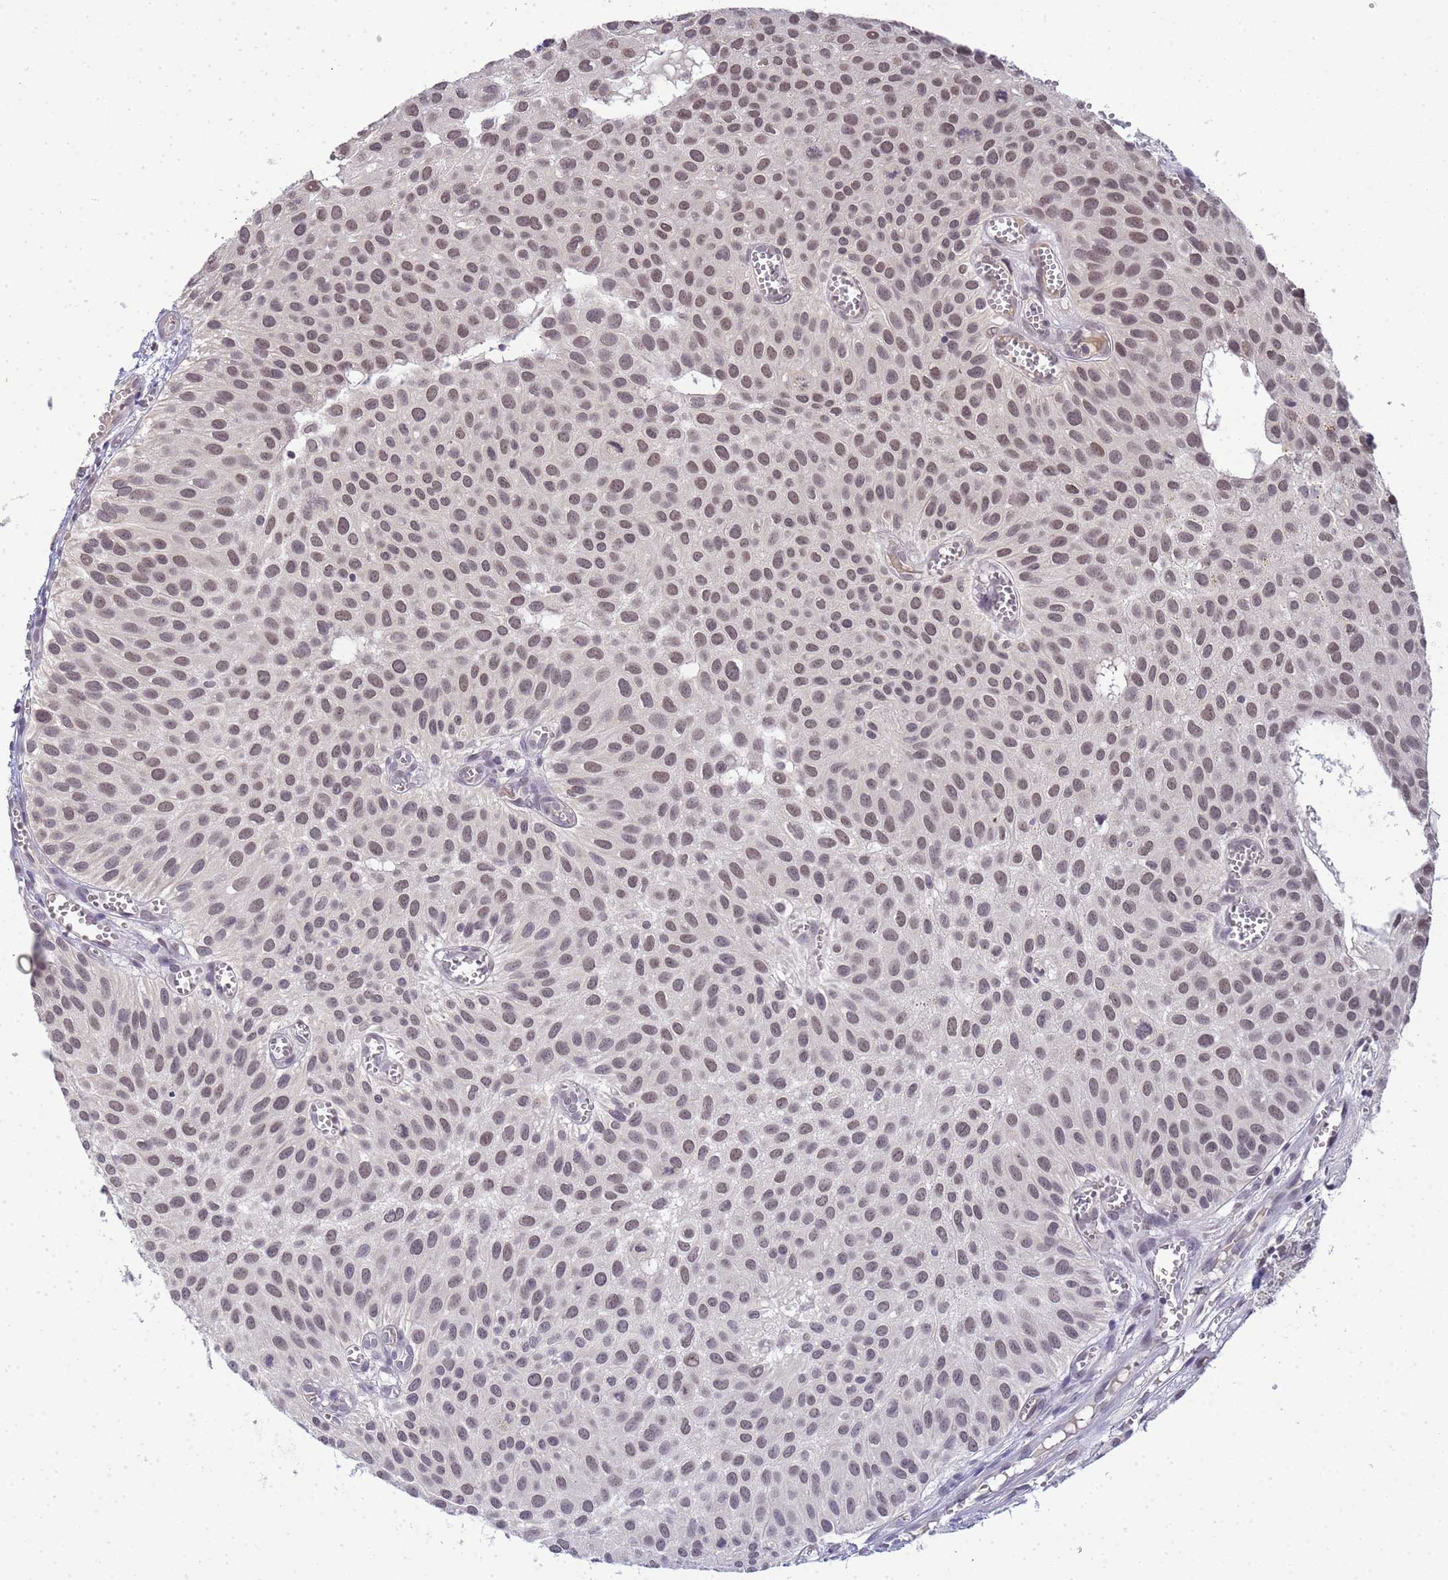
{"staining": {"intensity": "weak", "quantity": ">75%", "location": "nuclear"}, "tissue": "urothelial cancer", "cell_type": "Tumor cells", "image_type": "cancer", "snomed": [{"axis": "morphology", "description": "Urothelial carcinoma, Low grade"}, {"axis": "topography", "description": "Urinary bladder"}], "caption": "About >75% of tumor cells in urothelial cancer exhibit weak nuclear protein expression as visualized by brown immunohistochemical staining.", "gene": "MYL7", "patient": {"sex": "male", "age": 88}}